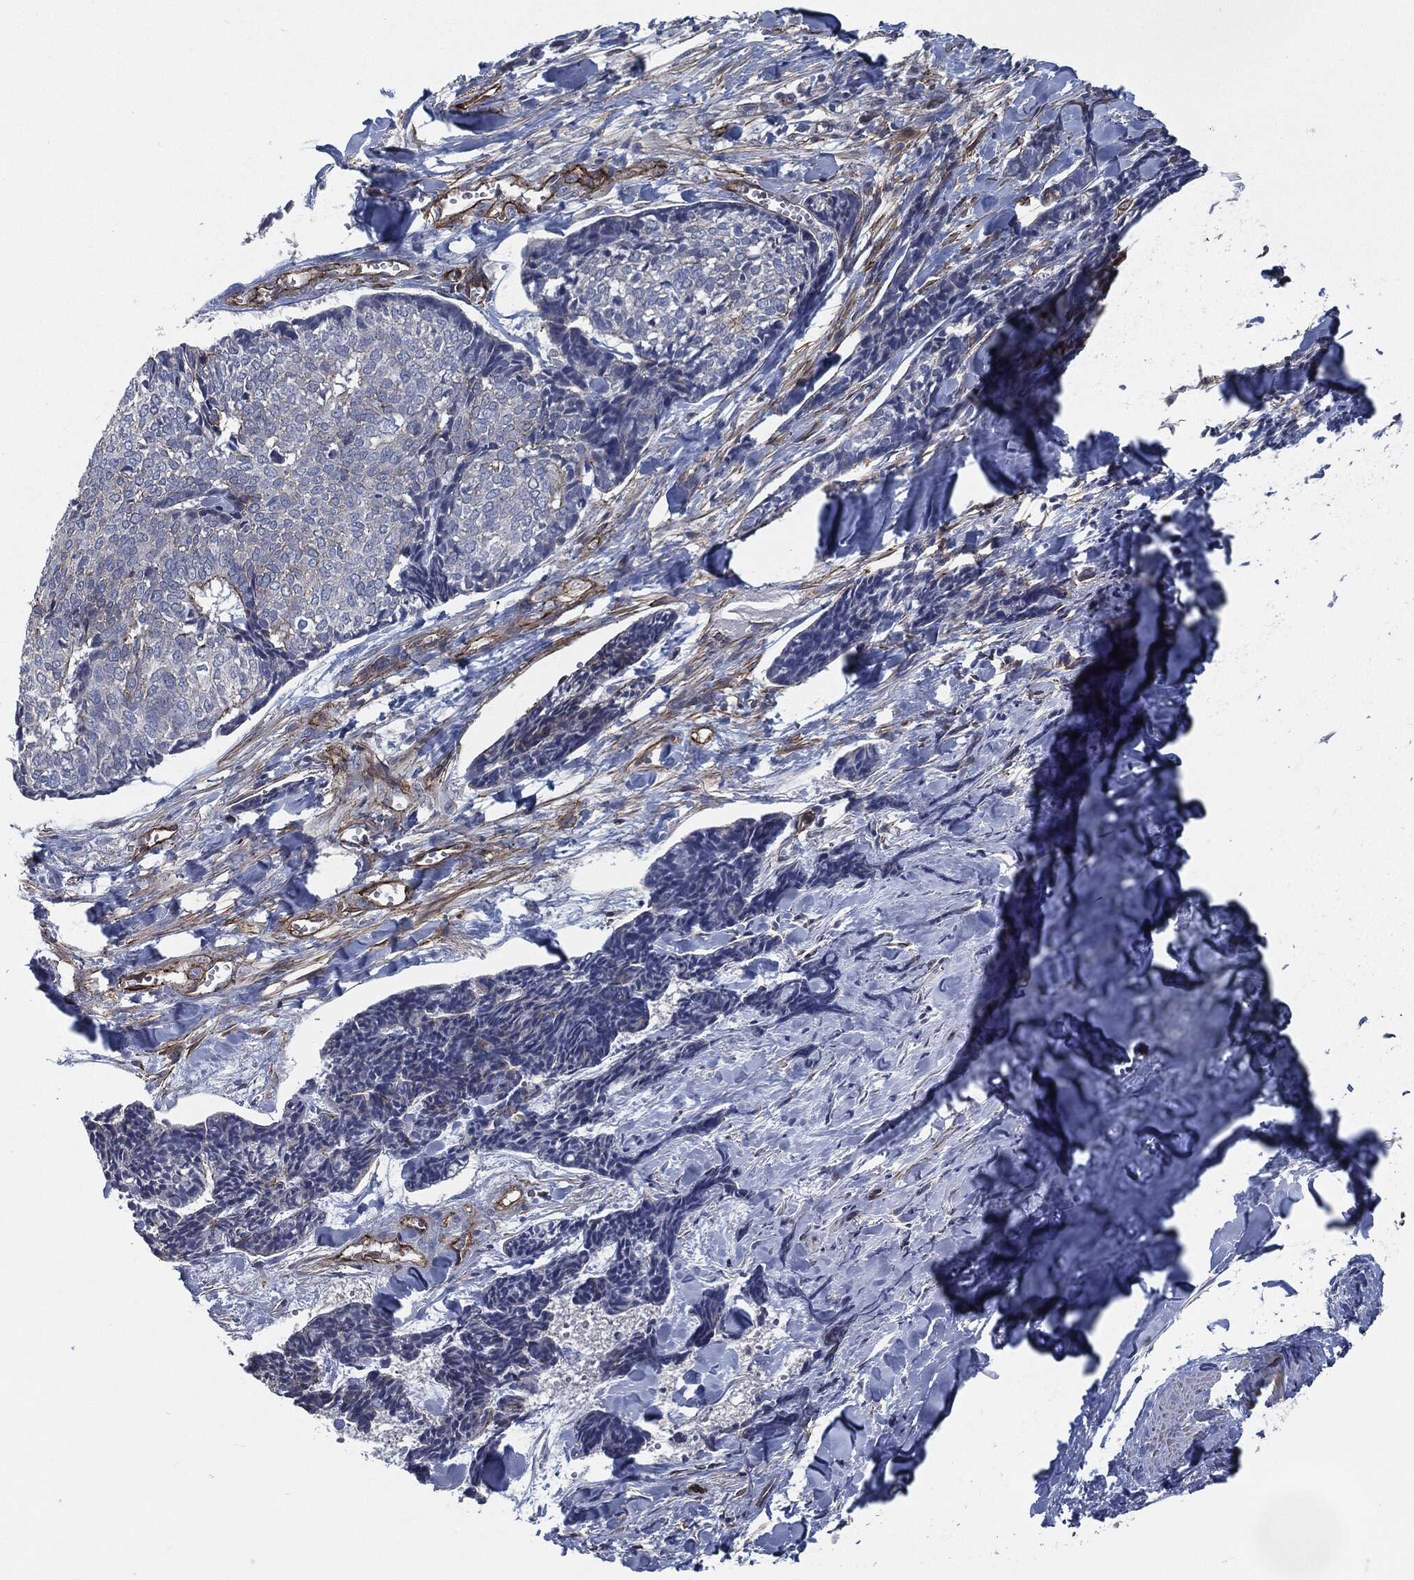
{"staining": {"intensity": "negative", "quantity": "none", "location": "none"}, "tissue": "skin cancer", "cell_type": "Tumor cells", "image_type": "cancer", "snomed": [{"axis": "morphology", "description": "Basal cell carcinoma"}, {"axis": "topography", "description": "Skin"}], "caption": "Tumor cells show no significant protein expression in skin cancer (basal cell carcinoma). (DAB (3,3'-diaminobenzidine) immunohistochemistry (IHC) visualized using brightfield microscopy, high magnification).", "gene": "SVIL", "patient": {"sex": "male", "age": 86}}